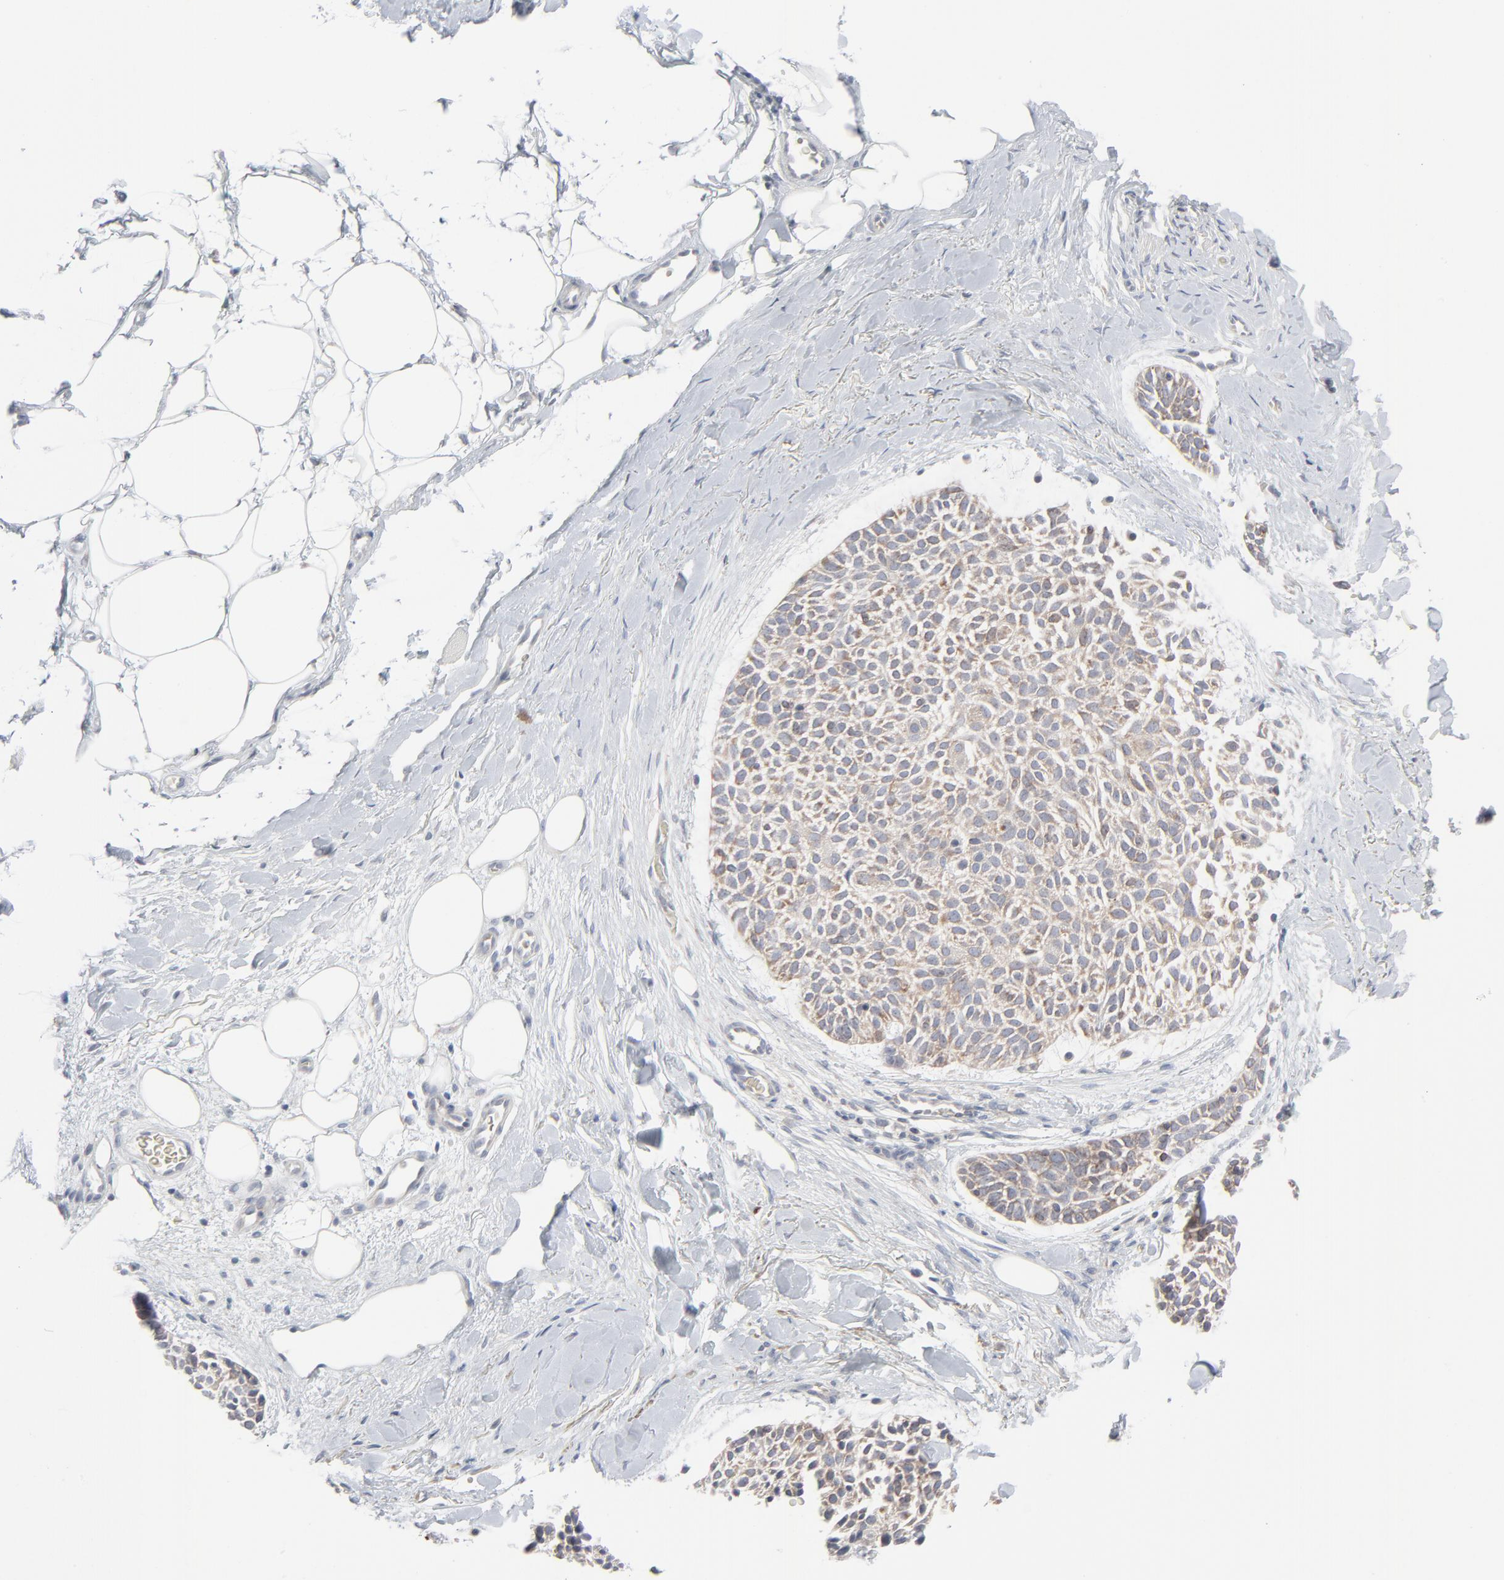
{"staining": {"intensity": "weak", "quantity": ">75%", "location": "cytoplasmic/membranous"}, "tissue": "skin cancer", "cell_type": "Tumor cells", "image_type": "cancer", "snomed": [{"axis": "morphology", "description": "Normal tissue, NOS"}, {"axis": "morphology", "description": "Basal cell carcinoma"}, {"axis": "topography", "description": "Skin"}], "caption": "Human skin basal cell carcinoma stained with a protein marker shows weak staining in tumor cells.", "gene": "KDSR", "patient": {"sex": "female", "age": 70}}